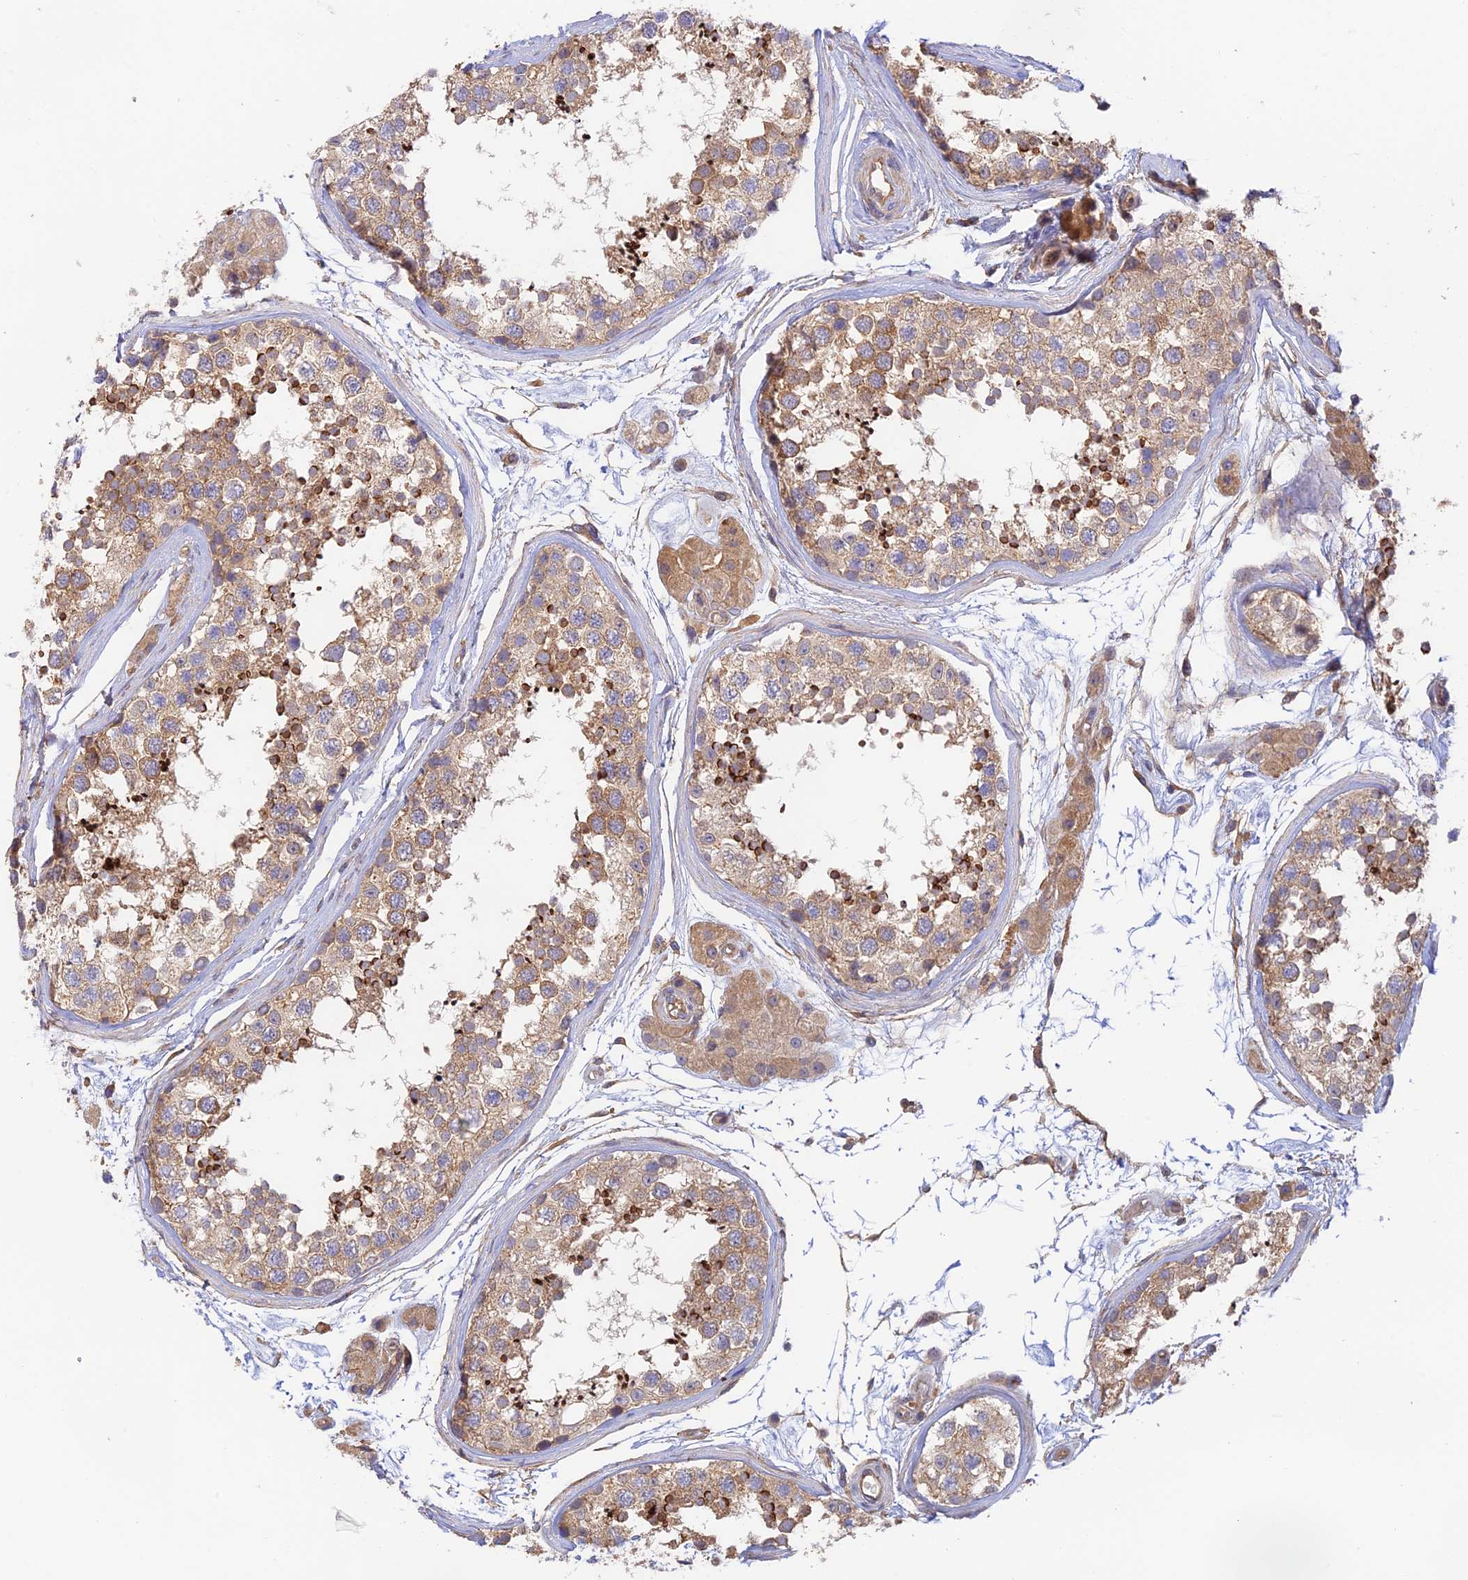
{"staining": {"intensity": "moderate", "quantity": ">75%", "location": "cytoplasmic/membranous"}, "tissue": "testis", "cell_type": "Cells in seminiferous ducts", "image_type": "normal", "snomed": [{"axis": "morphology", "description": "Normal tissue, NOS"}, {"axis": "topography", "description": "Testis"}], "caption": "Moderate cytoplasmic/membranous expression is identified in about >75% of cells in seminiferous ducts in normal testis. (DAB (3,3'-diaminobenzidine) = brown stain, brightfield microscopy at high magnification).", "gene": "MYO9A", "patient": {"sex": "male", "age": 56}}